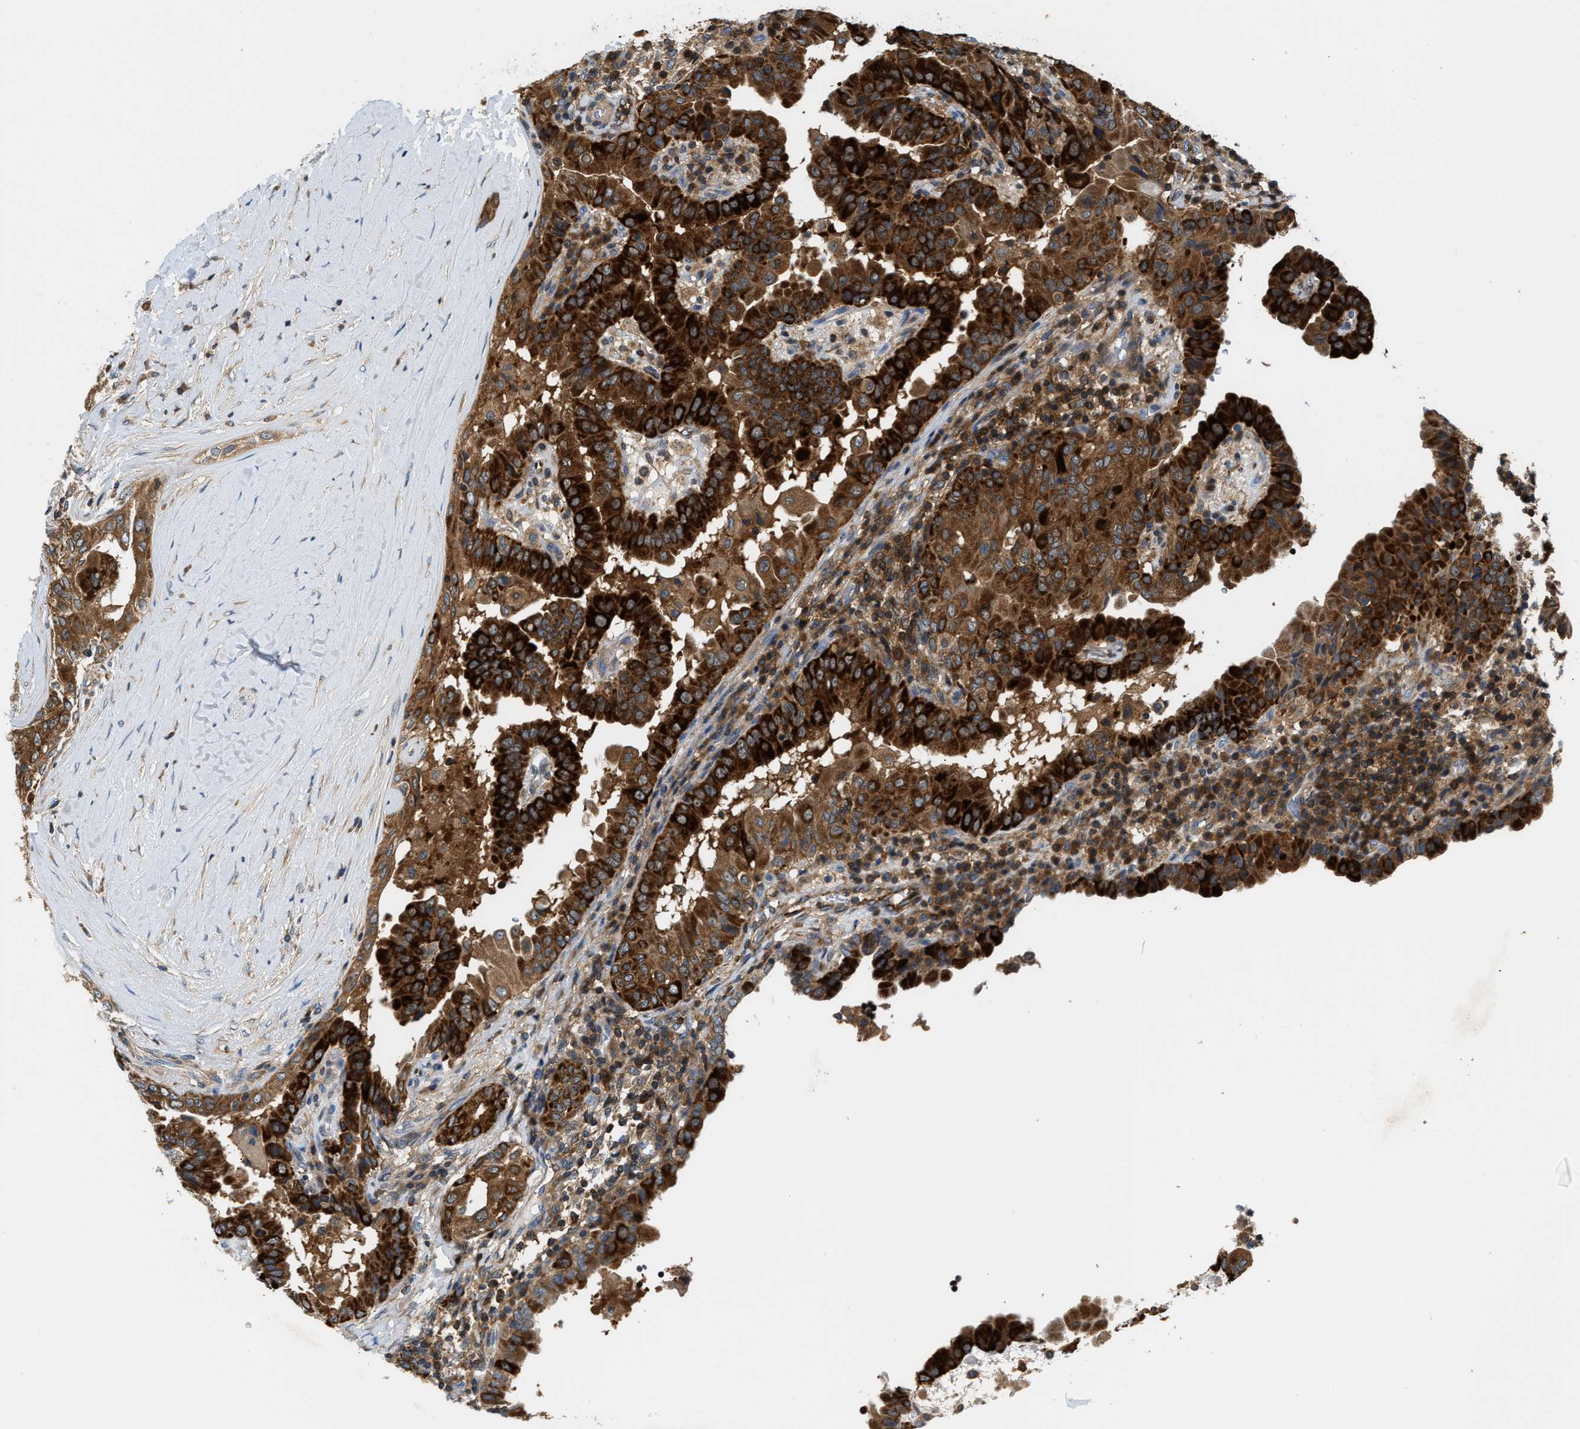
{"staining": {"intensity": "strong", "quantity": ">75%", "location": "cytoplasmic/membranous"}, "tissue": "thyroid cancer", "cell_type": "Tumor cells", "image_type": "cancer", "snomed": [{"axis": "morphology", "description": "Papillary adenocarcinoma, NOS"}, {"axis": "topography", "description": "Thyroid gland"}], "caption": "This image demonstrates immunohistochemistry staining of thyroid cancer (papillary adenocarcinoma), with high strong cytoplasmic/membranous positivity in about >75% of tumor cells.", "gene": "CCM2", "patient": {"sex": "male", "age": 33}}